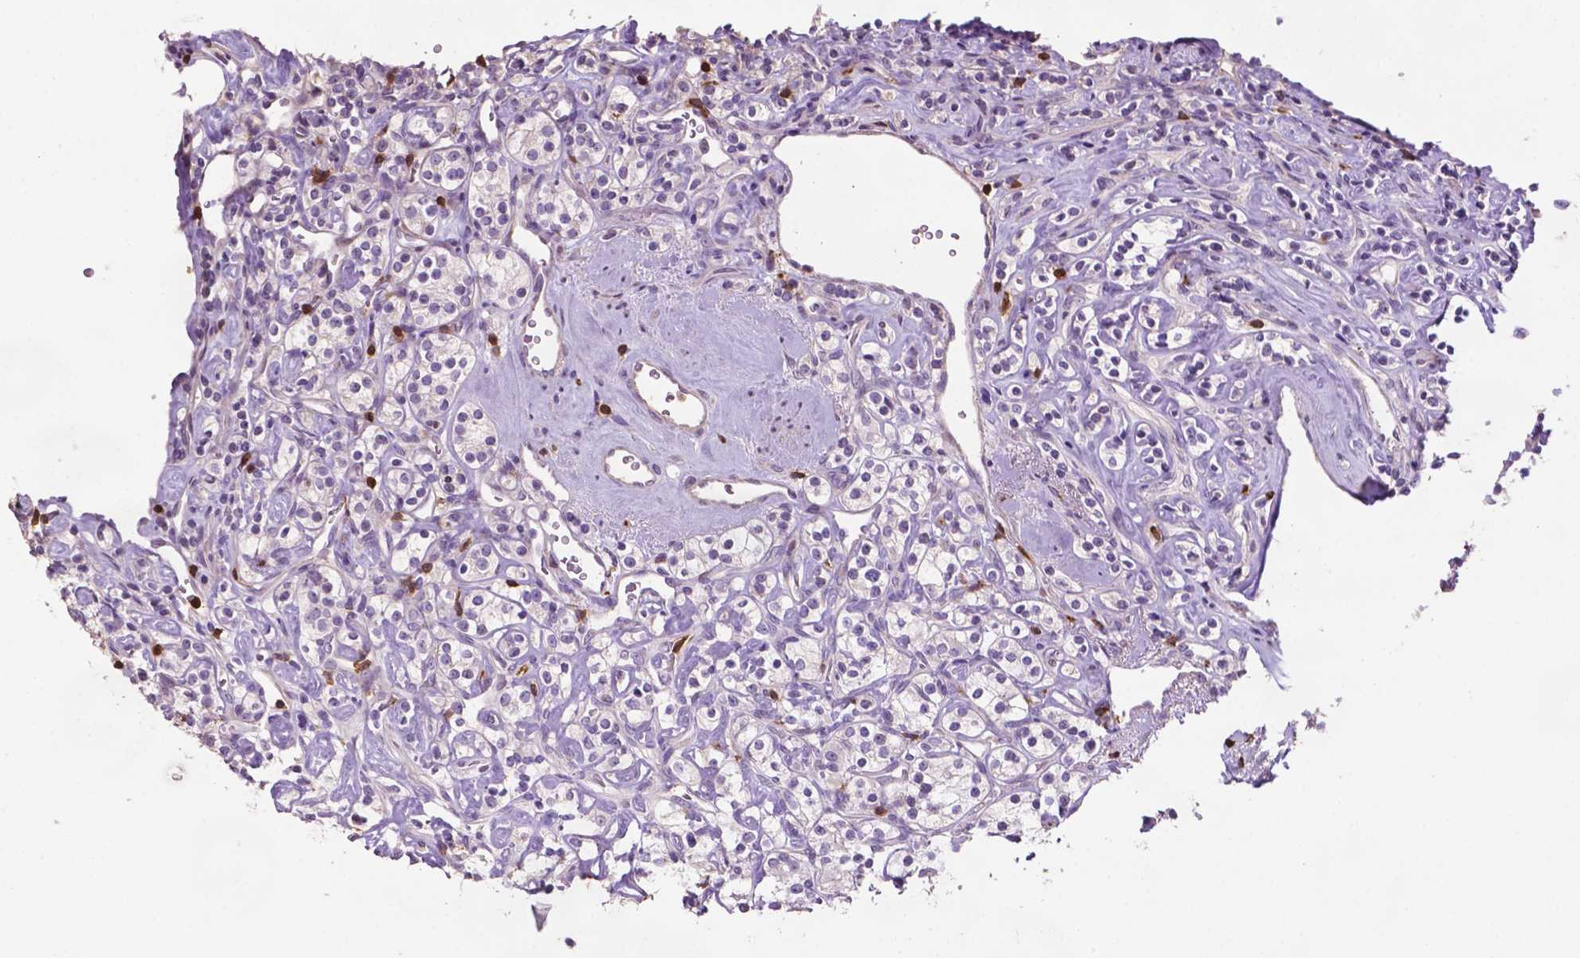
{"staining": {"intensity": "negative", "quantity": "none", "location": "none"}, "tissue": "renal cancer", "cell_type": "Tumor cells", "image_type": "cancer", "snomed": [{"axis": "morphology", "description": "Adenocarcinoma, NOS"}, {"axis": "topography", "description": "Kidney"}], "caption": "Renal adenocarcinoma stained for a protein using IHC exhibits no expression tumor cells.", "gene": "TBC1D10C", "patient": {"sex": "male", "age": 77}}